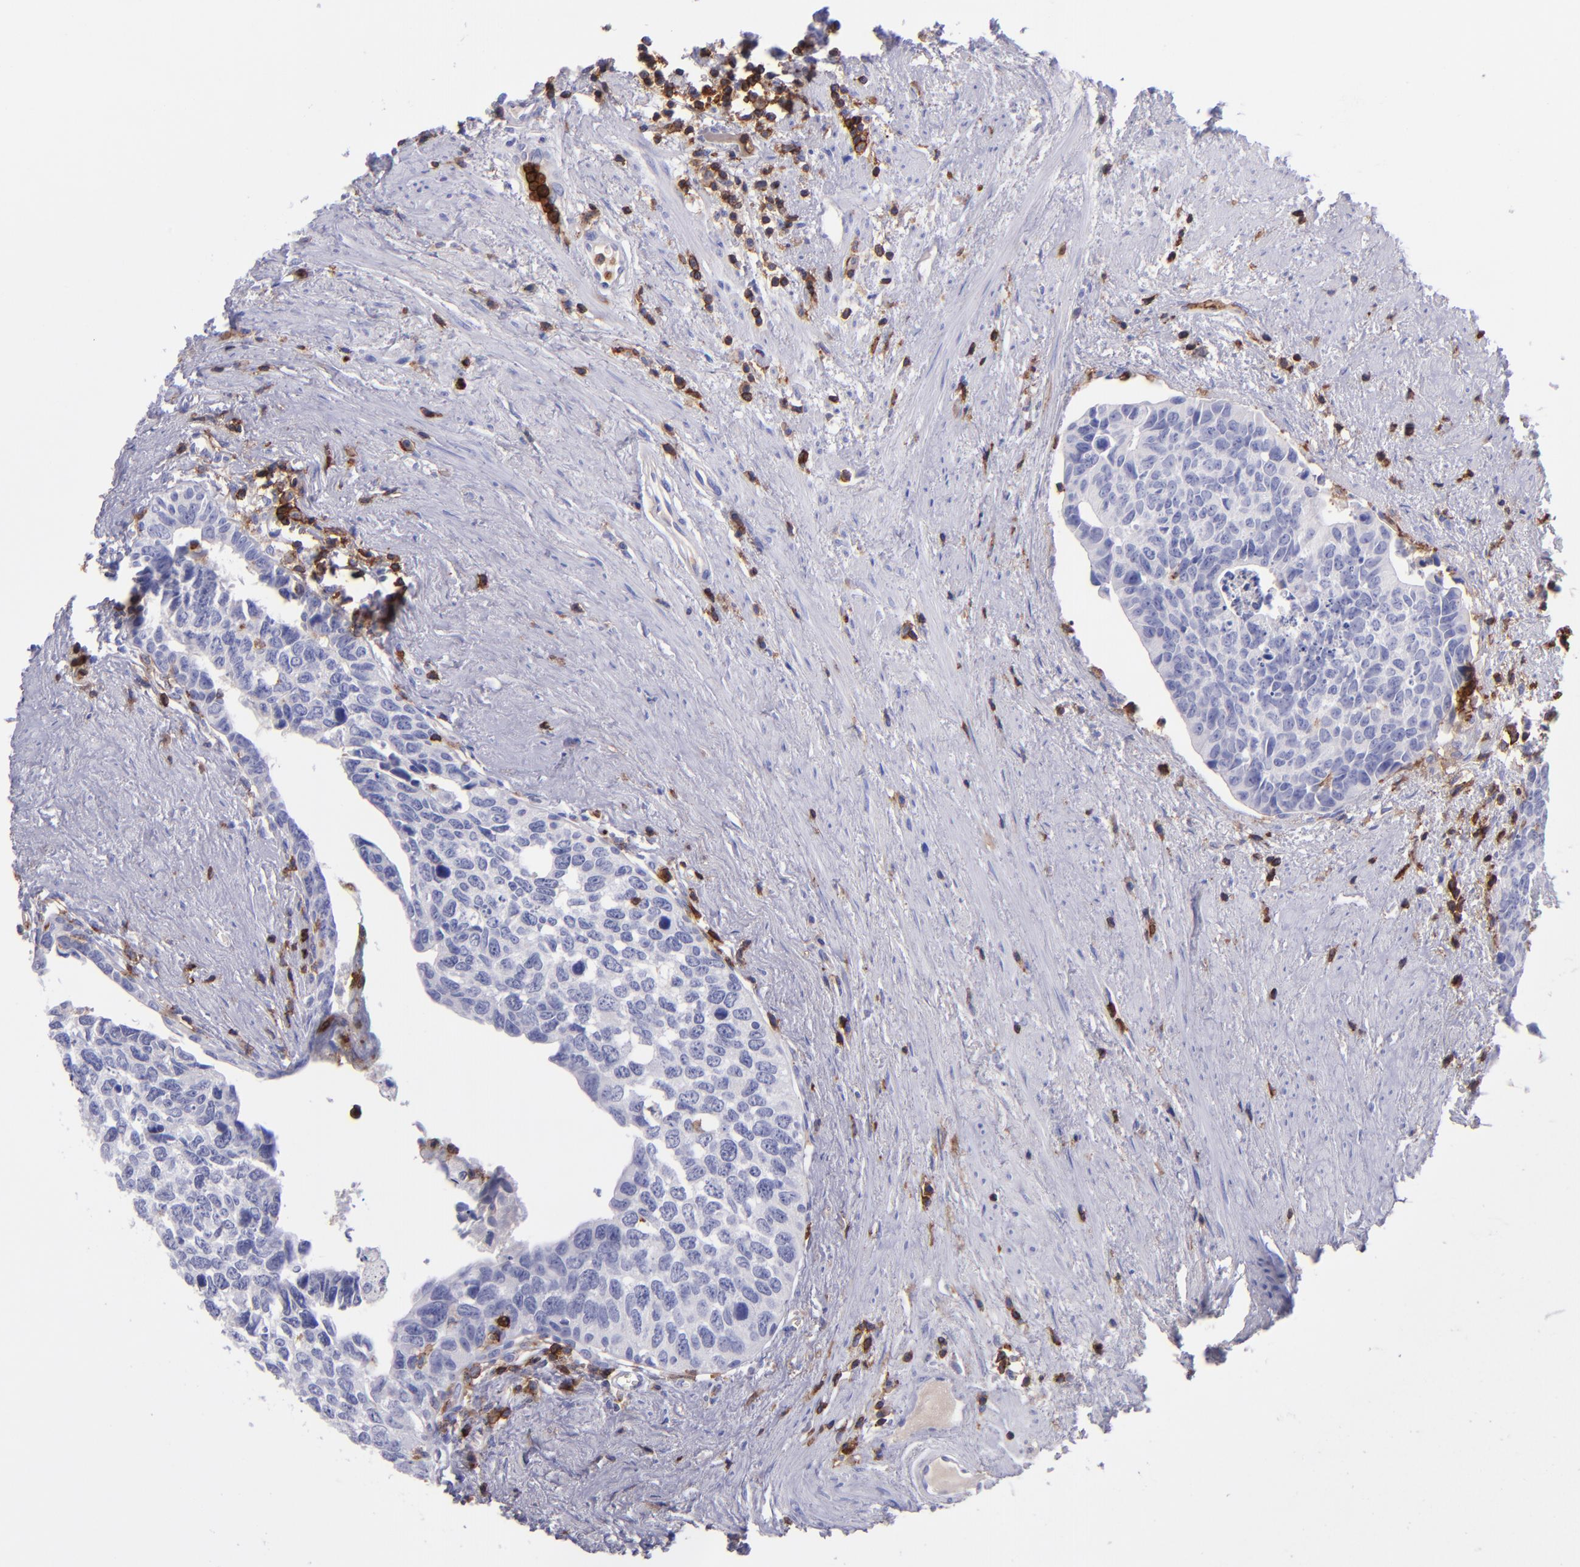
{"staining": {"intensity": "negative", "quantity": "none", "location": "none"}, "tissue": "urothelial cancer", "cell_type": "Tumor cells", "image_type": "cancer", "snomed": [{"axis": "morphology", "description": "Urothelial carcinoma, High grade"}, {"axis": "topography", "description": "Urinary bladder"}], "caption": "The image exhibits no significant positivity in tumor cells of urothelial cancer.", "gene": "ICAM3", "patient": {"sex": "male", "age": 81}}